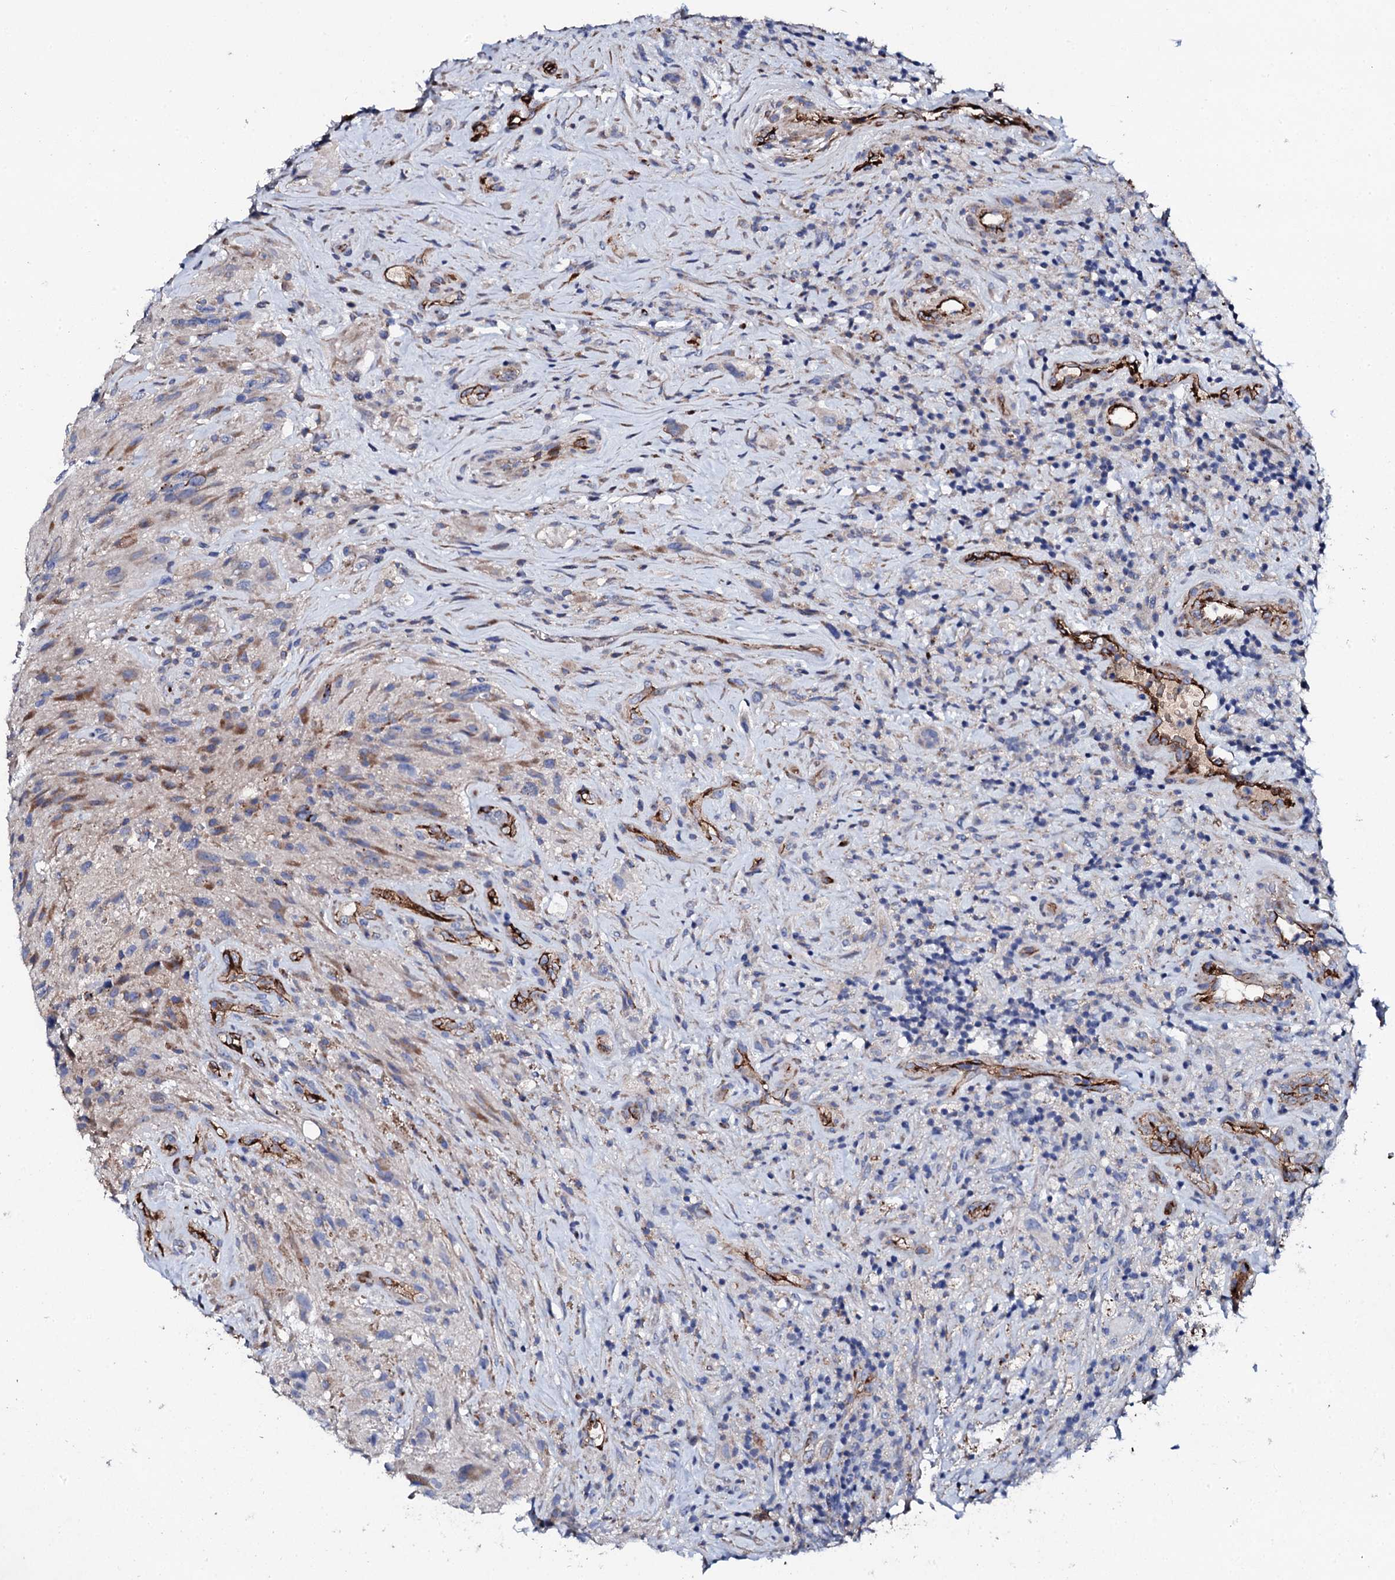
{"staining": {"intensity": "moderate", "quantity": "<25%", "location": "cytoplasmic/membranous"}, "tissue": "glioma", "cell_type": "Tumor cells", "image_type": "cancer", "snomed": [{"axis": "morphology", "description": "Glioma, malignant, High grade"}, {"axis": "topography", "description": "Brain"}], "caption": "Tumor cells demonstrate low levels of moderate cytoplasmic/membranous positivity in about <25% of cells in malignant glioma (high-grade).", "gene": "DBX1", "patient": {"sex": "male", "age": 69}}